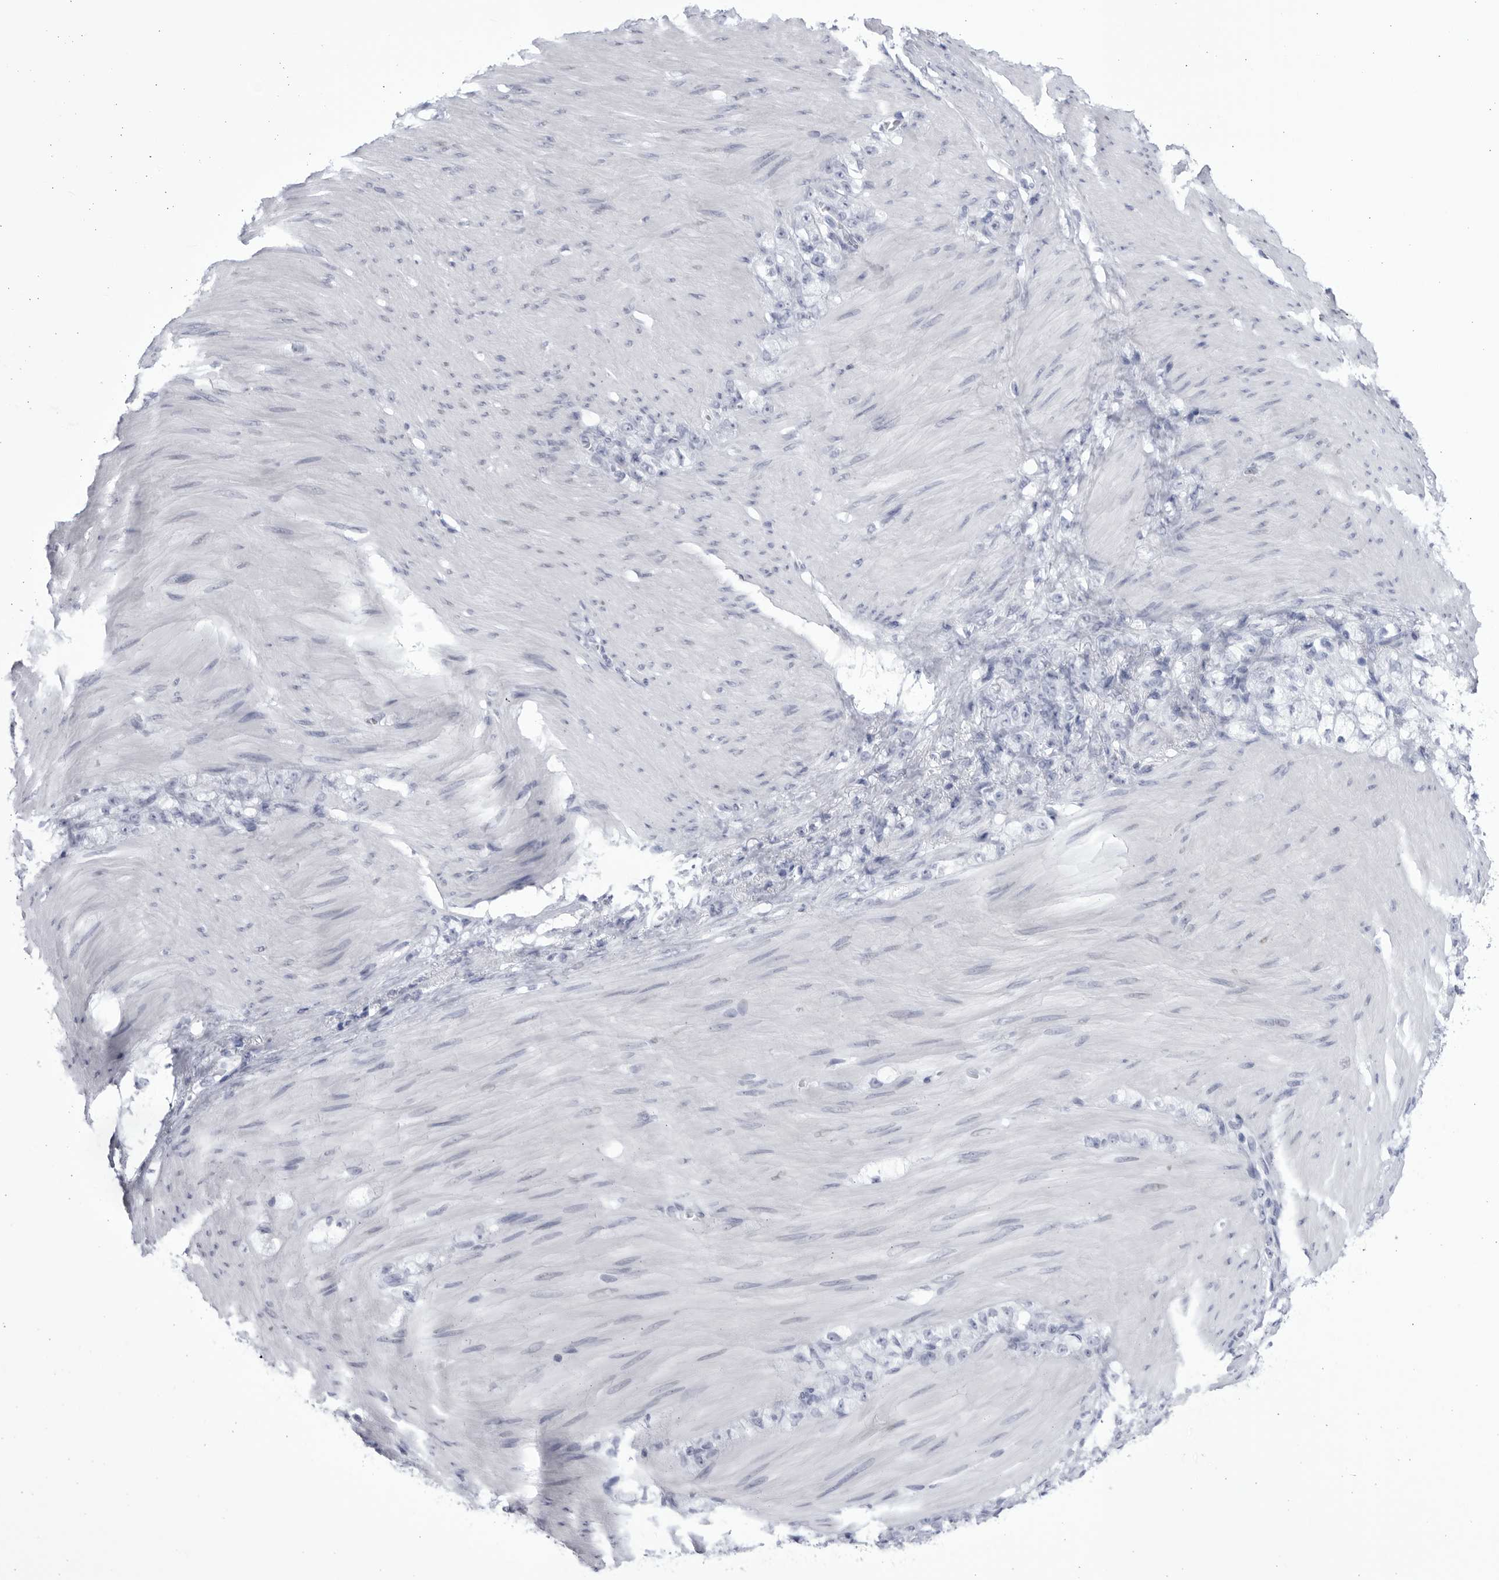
{"staining": {"intensity": "negative", "quantity": "none", "location": "none"}, "tissue": "stomach cancer", "cell_type": "Tumor cells", "image_type": "cancer", "snomed": [{"axis": "morphology", "description": "Normal tissue, NOS"}, {"axis": "morphology", "description": "Adenocarcinoma, NOS"}, {"axis": "topography", "description": "Stomach"}], "caption": "This micrograph is of stomach cancer stained with immunohistochemistry (IHC) to label a protein in brown with the nuclei are counter-stained blue. There is no expression in tumor cells.", "gene": "CCDC181", "patient": {"sex": "male", "age": 82}}